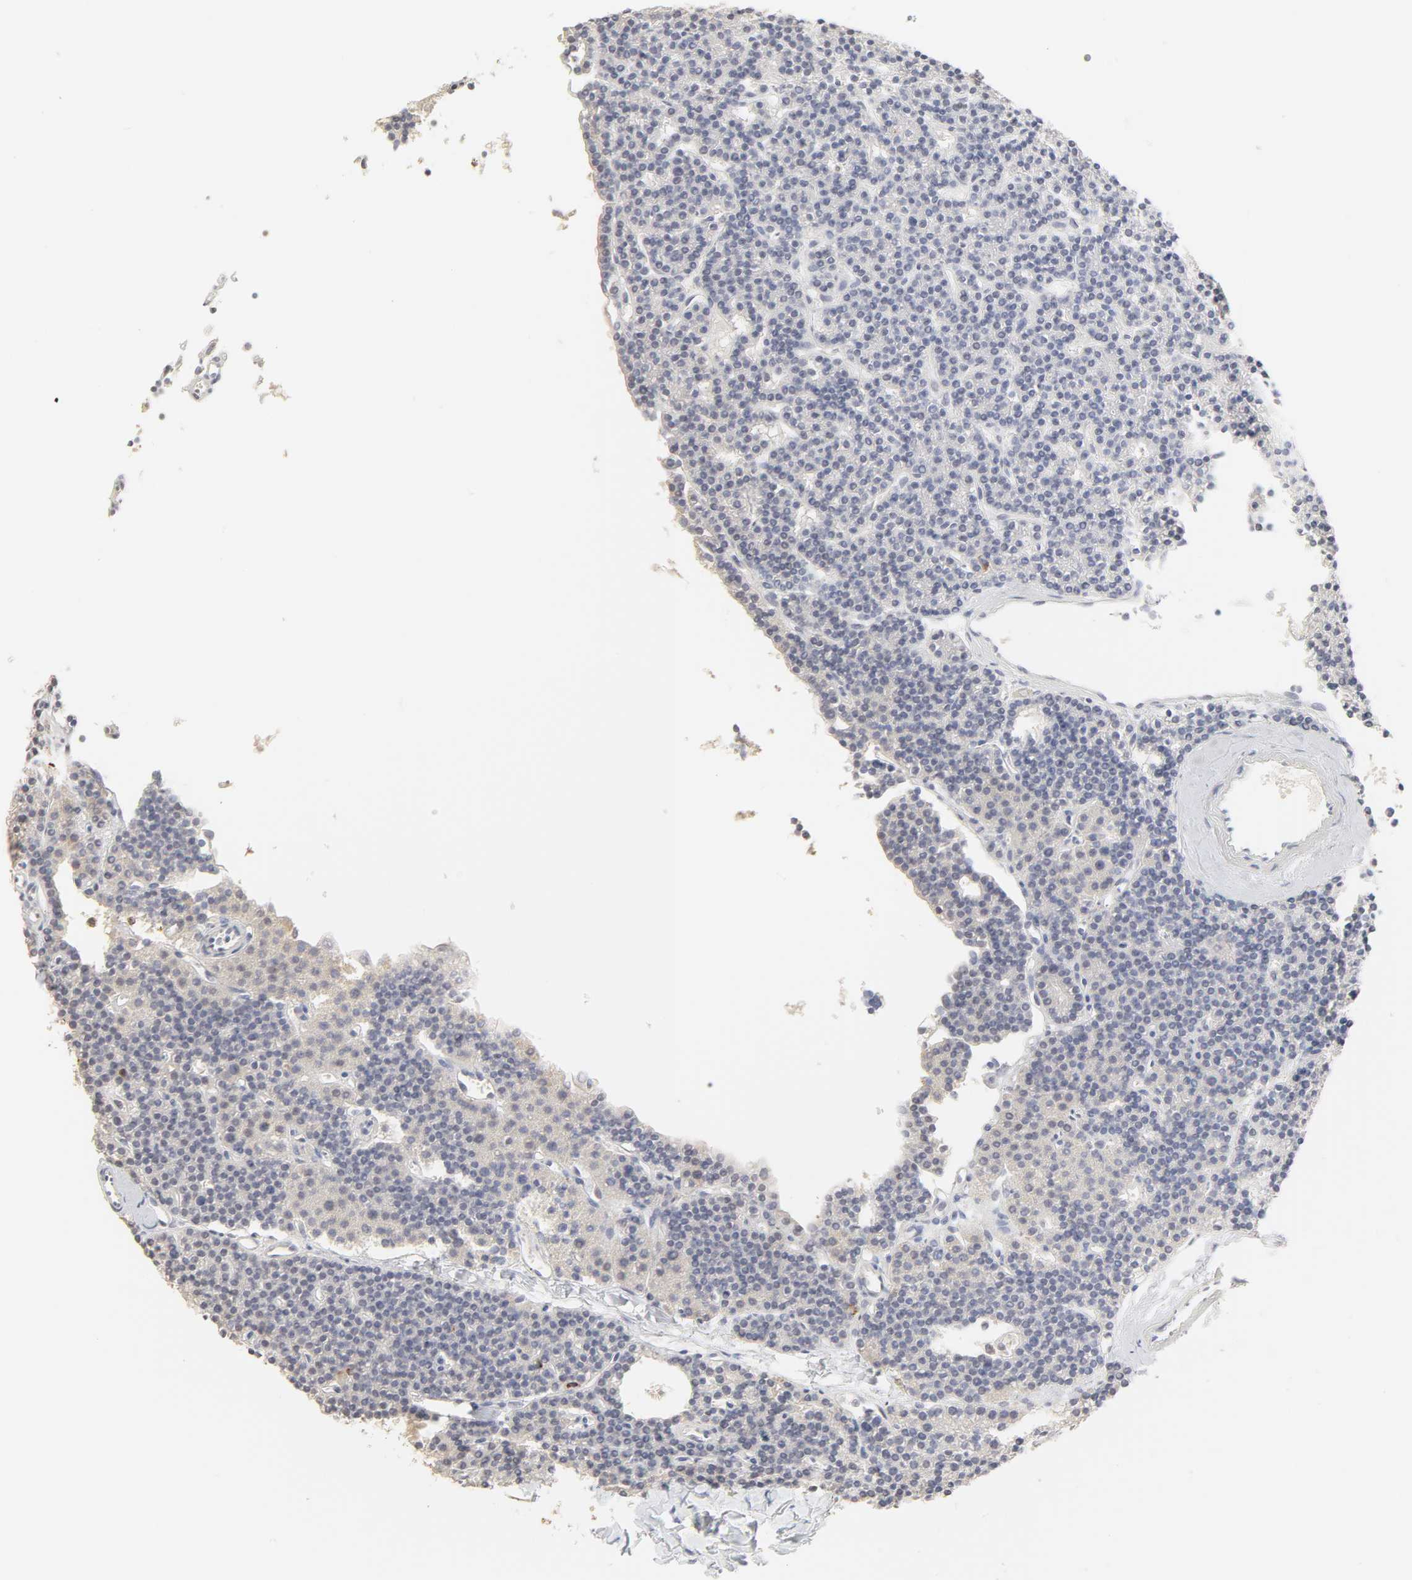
{"staining": {"intensity": "negative", "quantity": "none", "location": "none"}, "tissue": "parathyroid gland", "cell_type": "Glandular cells", "image_type": "normal", "snomed": [{"axis": "morphology", "description": "Normal tissue, NOS"}, {"axis": "topography", "description": "Parathyroid gland"}], "caption": "Immunohistochemistry (IHC) of benign parathyroid gland displays no staining in glandular cells.", "gene": "FCGBP", "patient": {"sex": "female", "age": 45}}